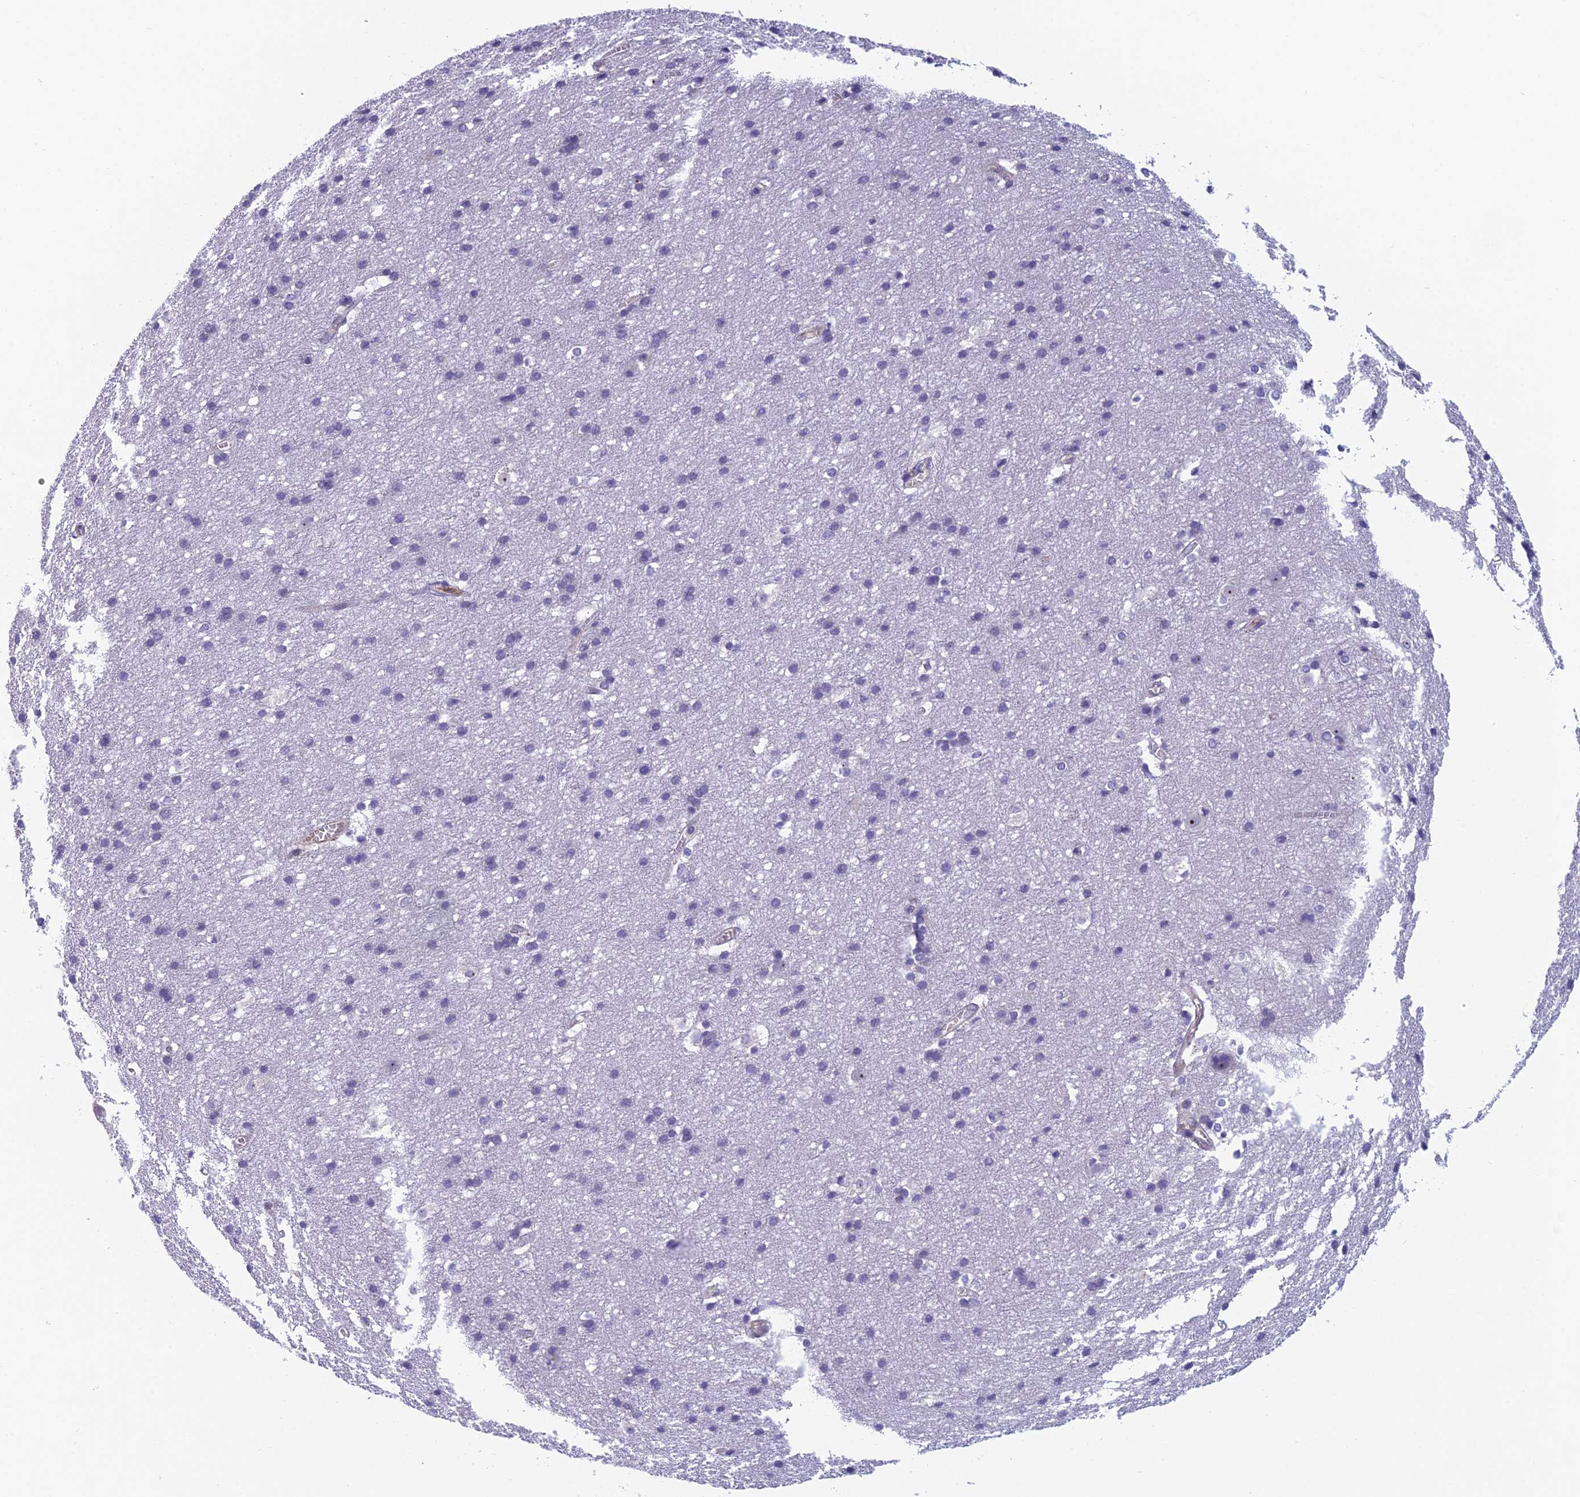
{"staining": {"intensity": "weak", "quantity": ">75%", "location": "cytoplasmic/membranous"}, "tissue": "cerebral cortex", "cell_type": "Endothelial cells", "image_type": "normal", "snomed": [{"axis": "morphology", "description": "Normal tissue, NOS"}, {"axis": "topography", "description": "Cerebral cortex"}], "caption": "Approximately >75% of endothelial cells in unremarkable human cerebral cortex show weak cytoplasmic/membranous protein expression as visualized by brown immunohistochemical staining.", "gene": "NOC2L", "patient": {"sex": "male", "age": 54}}